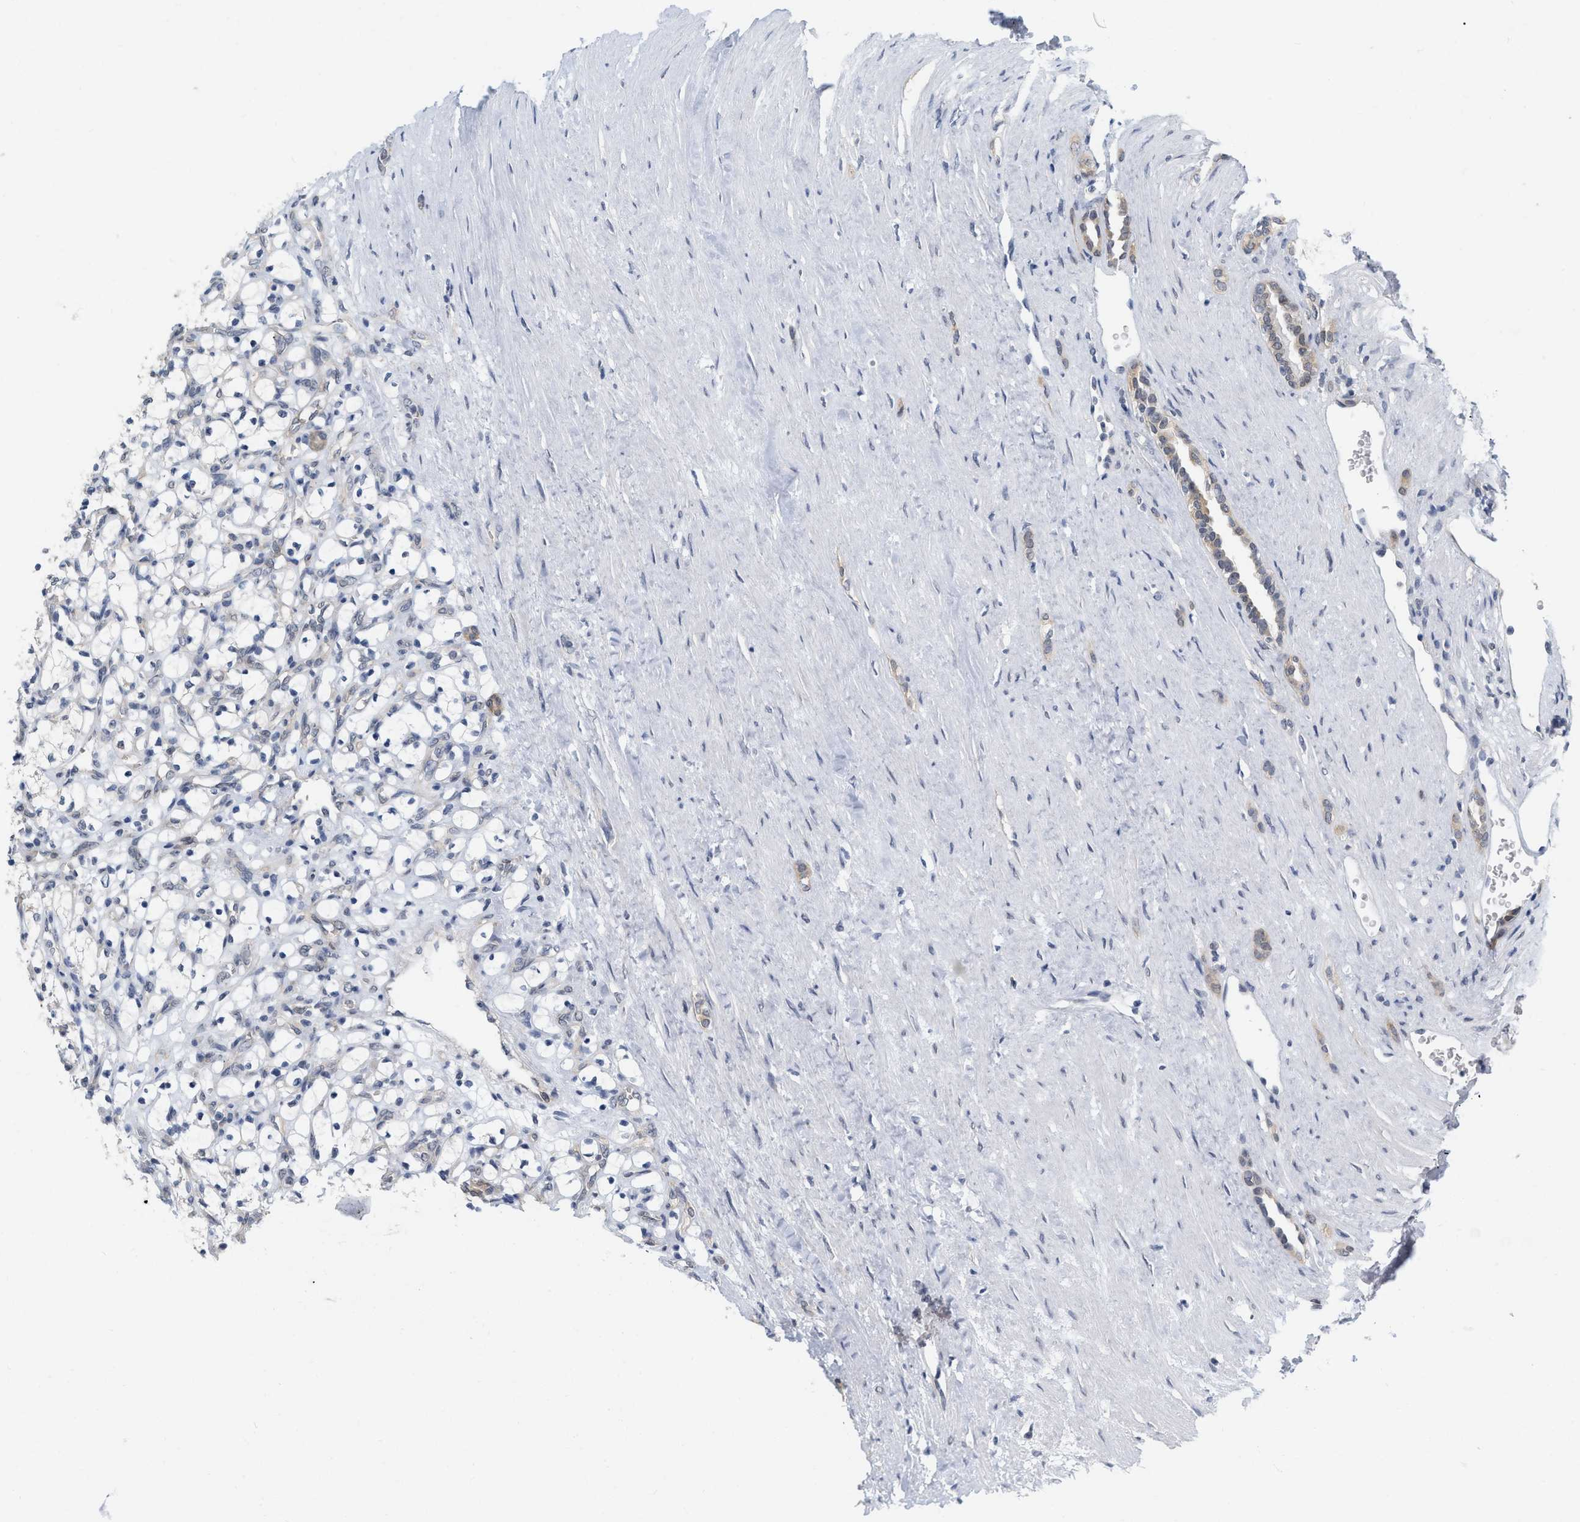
{"staining": {"intensity": "negative", "quantity": "none", "location": "none"}, "tissue": "renal cancer", "cell_type": "Tumor cells", "image_type": "cancer", "snomed": [{"axis": "morphology", "description": "Adenocarcinoma, NOS"}, {"axis": "topography", "description": "Kidney"}], "caption": "The immunohistochemistry (IHC) histopathology image has no significant expression in tumor cells of renal cancer tissue.", "gene": "RUVBL1", "patient": {"sex": "female", "age": 69}}